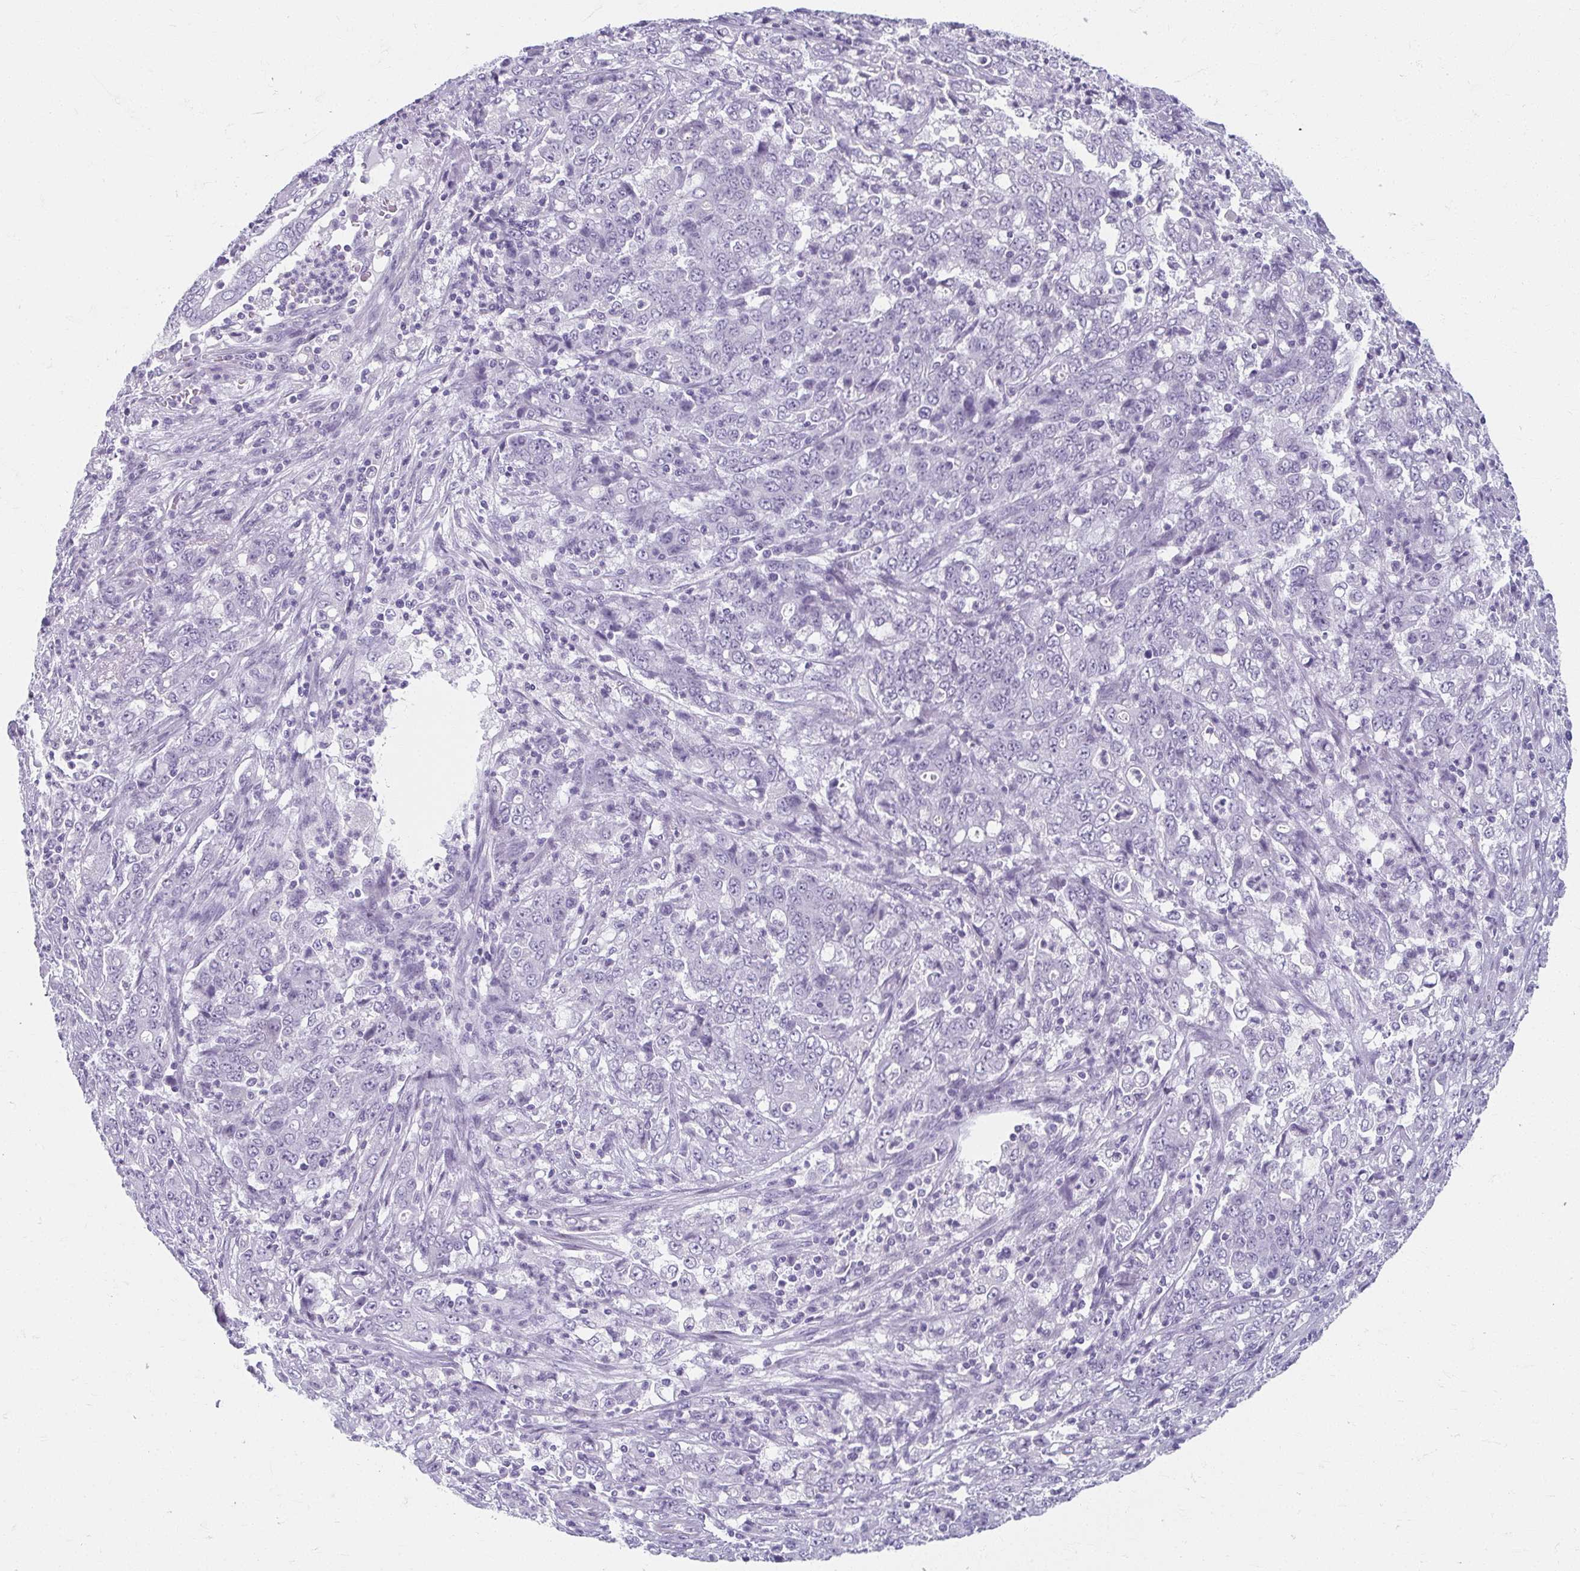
{"staining": {"intensity": "negative", "quantity": "none", "location": "none"}, "tissue": "stomach cancer", "cell_type": "Tumor cells", "image_type": "cancer", "snomed": [{"axis": "morphology", "description": "Adenocarcinoma, NOS"}, {"axis": "topography", "description": "Stomach, lower"}], "caption": "This is an IHC image of human stomach cancer (adenocarcinoma). There is no positivity in tumor cells.", "gene": "MOBP", "patient": {"sex": "female", "age": 71}}